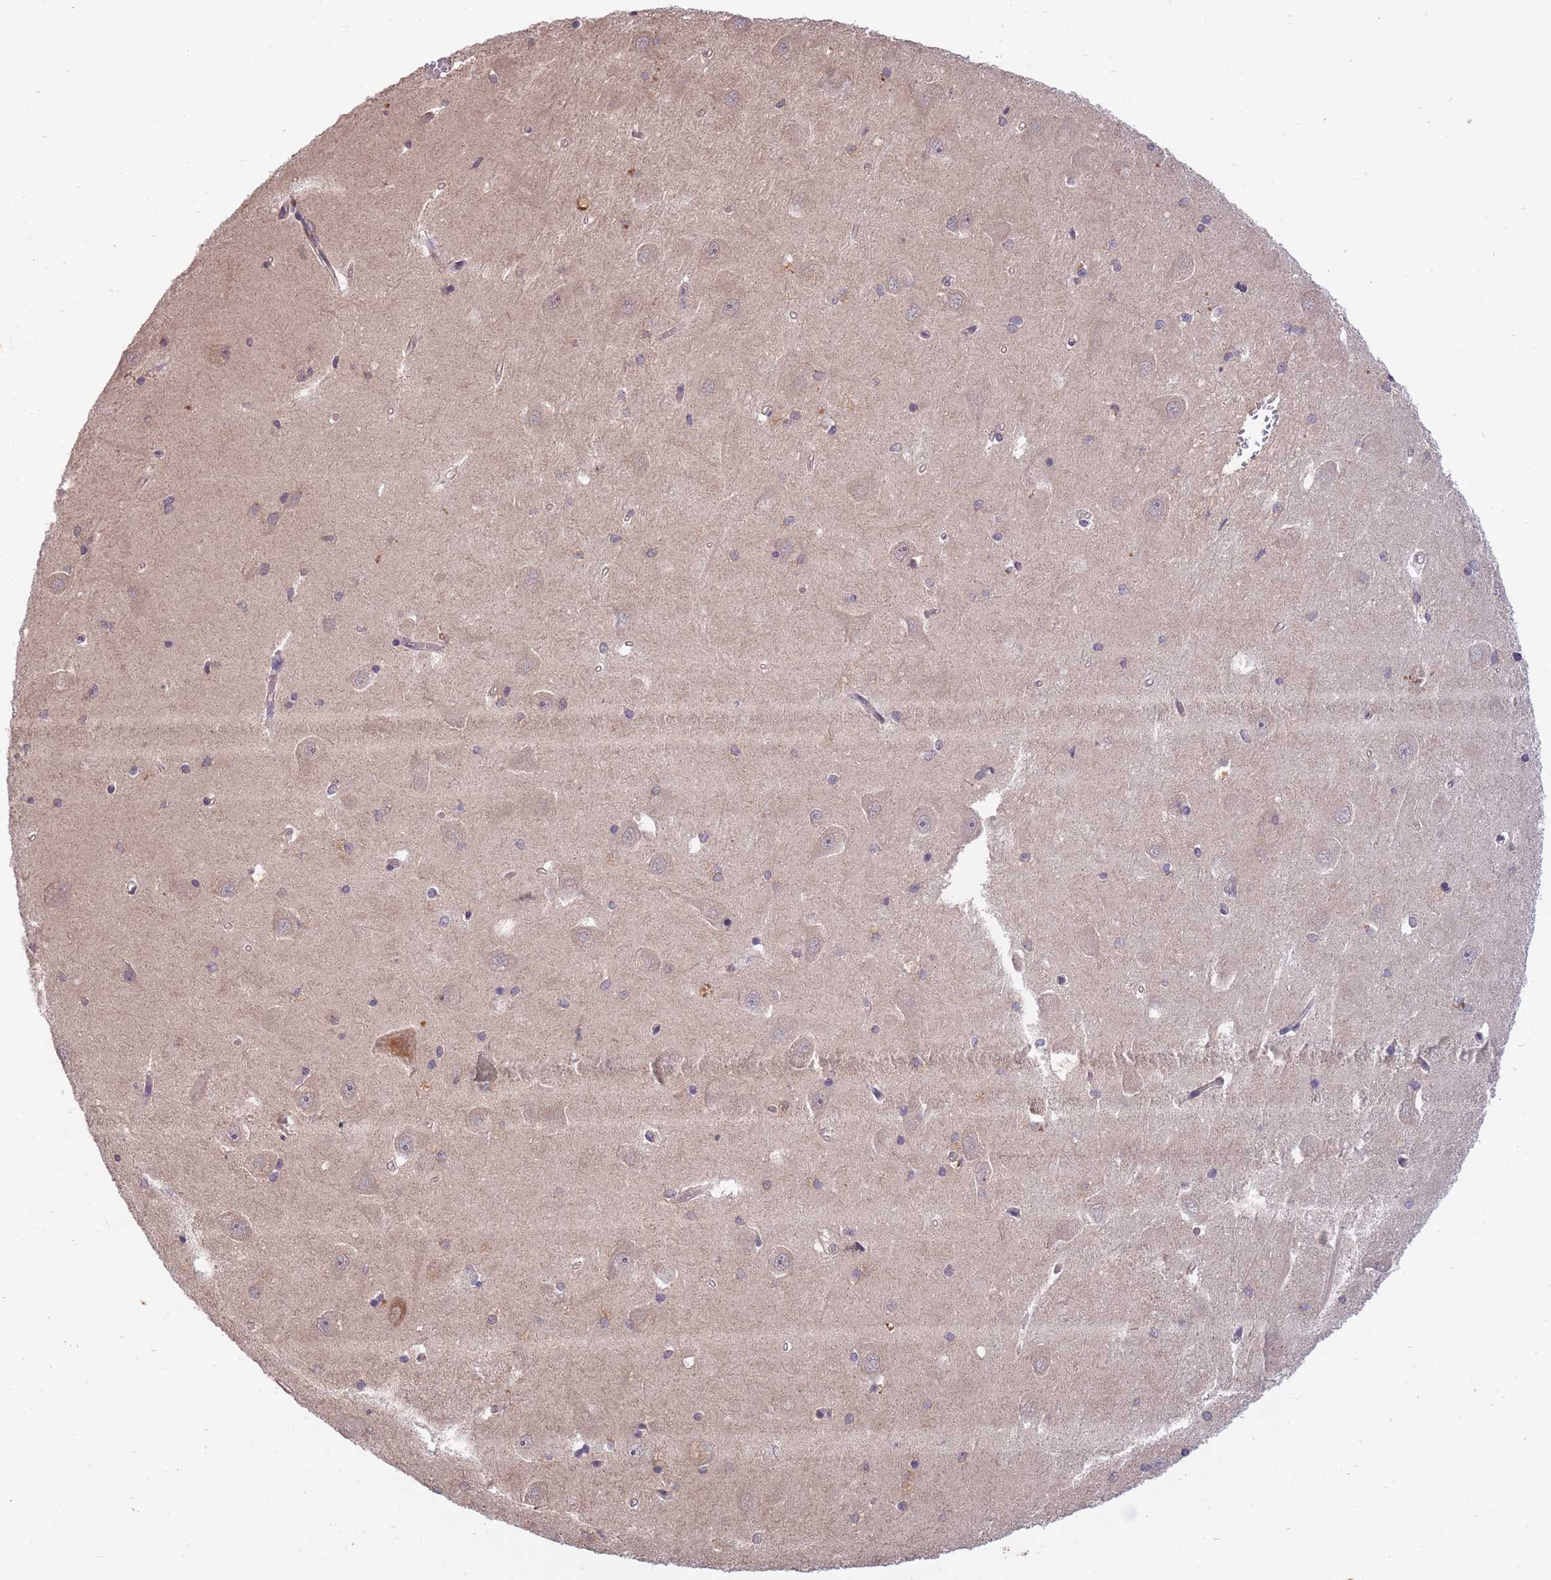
{"staining": {"intensity": "negative", "quantity": "none", "location": "none"}, "tissue": "hippocampus", "cell_type": "Glial cells", "image_type": "normal", "snomed": [{"axis": "morphology", "description": "Normal tissue, NOS"}, {"axis": "topography", "description": "Hippocampus"}], "caption": "Immunohistochemistry (IHC) of normal hippocampus demonstrates no expression in glial cells. (DAB (3,3'-diaminobenzidine) immunohistochemistry with hematoxylin counter stain).", "gene": "SMC6", "patient": {"sex": "male", "age": 45}}